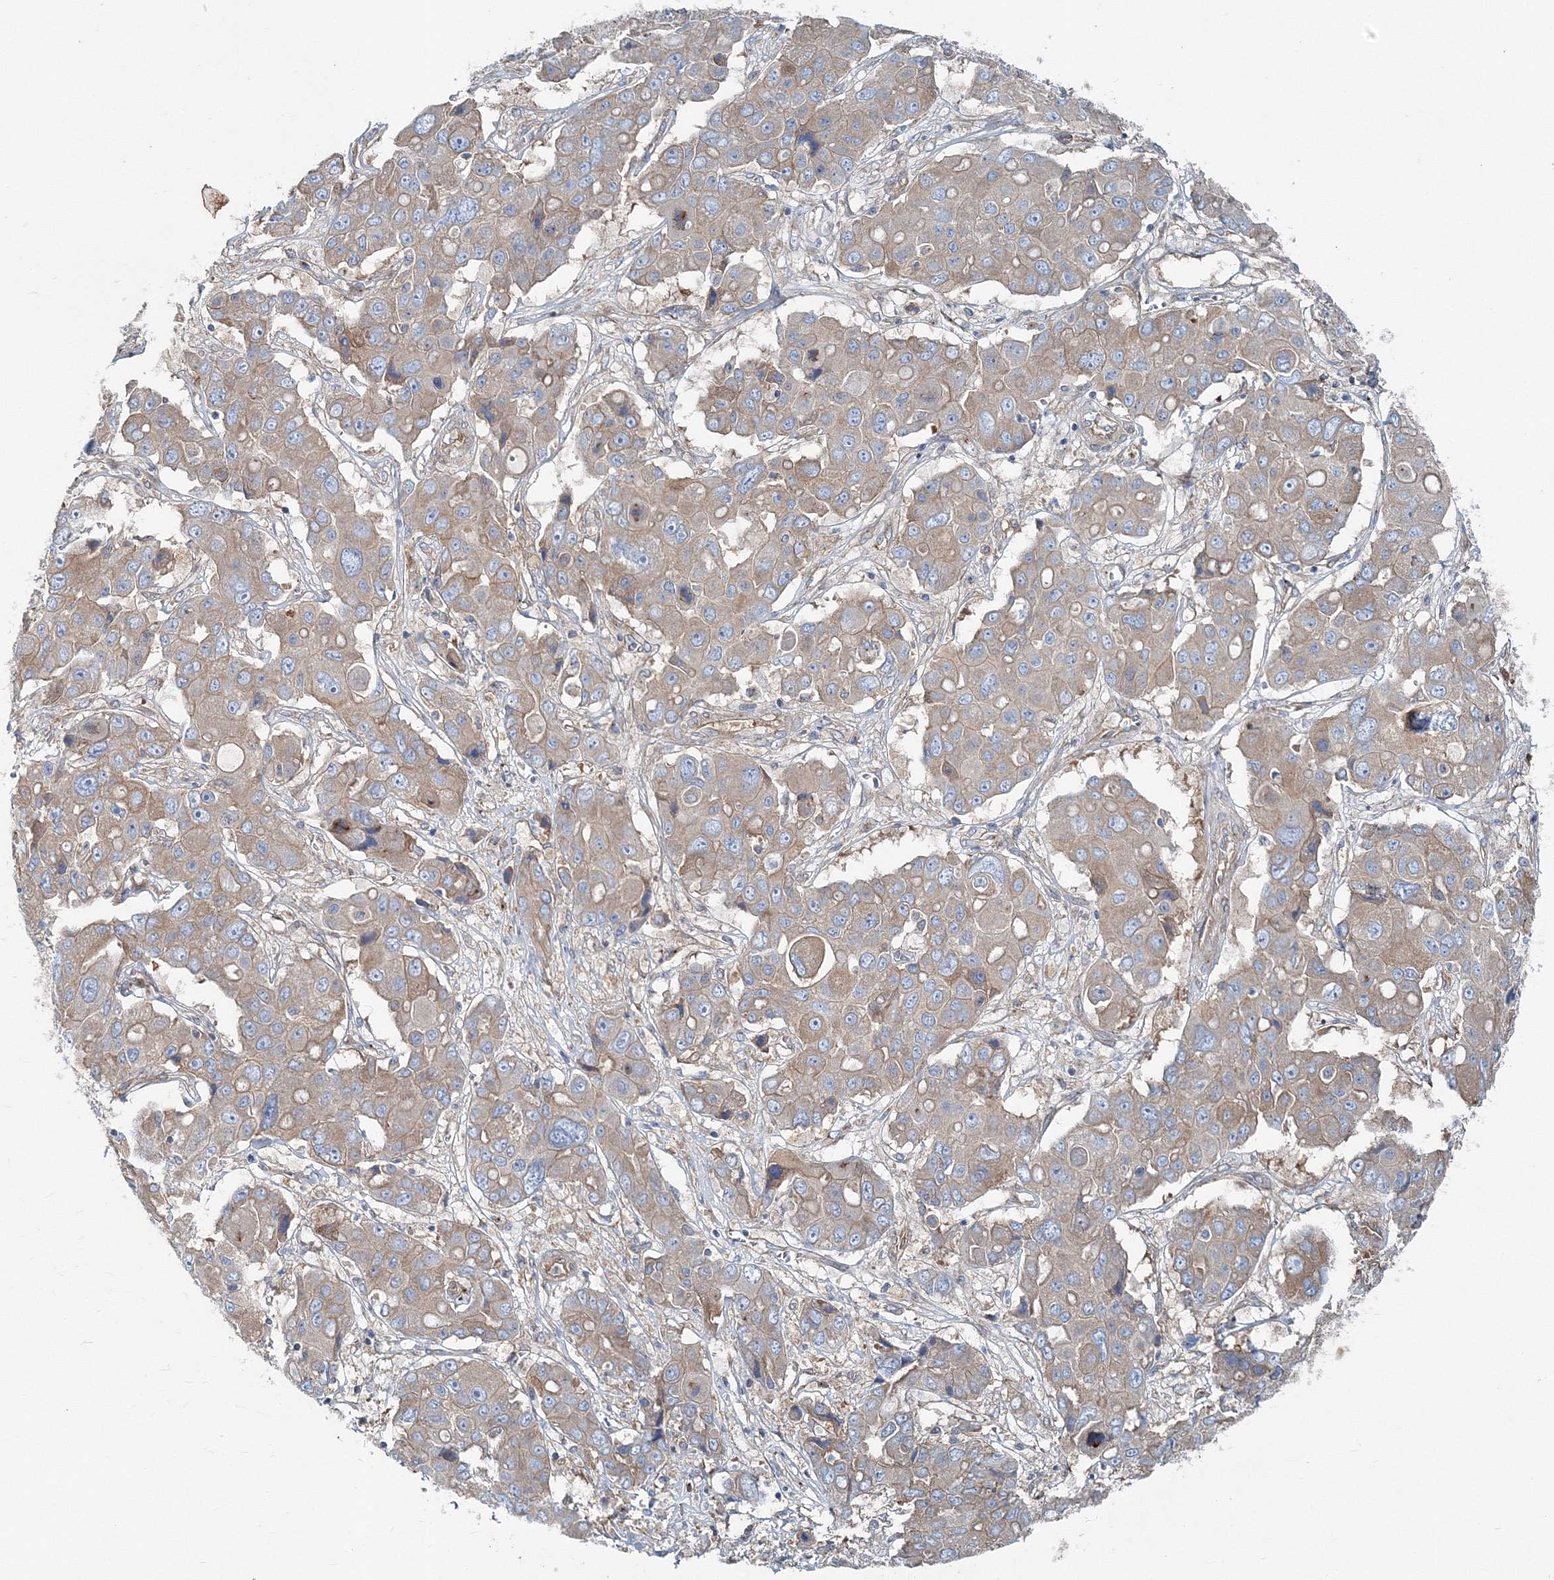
{"staining": {"intensity": "weak", "quantity": ">75%", "location": "cytoplasmic/membranous"}, "tissue": "liver cancer", "cell_type": "Tumor cells", "image_type": "cancer", "snomed": [{"axis": "morphology", "description": "Cholangiocarcinoma"}, {"axis": "topography", "description": "Liver"}], "caption": "High-magnification brightfield microscopy of liver cancer (cholangiocarcinoma) stained with DAB (3,3'-diaminobenzidine) (brown) and counterstained with hematoxylin (blue). tumor cells exhibit weak cytoplasmic/membranous staining is seen in about>75% of cells. The staining was performed using DAB to visualize the protein expression in brown, while the nuclei were stained in blue with hematoxylin (Magnification: 20x).", "gene": "MPHOSPH9", "patient": {"sex": "male", "age": 67}}